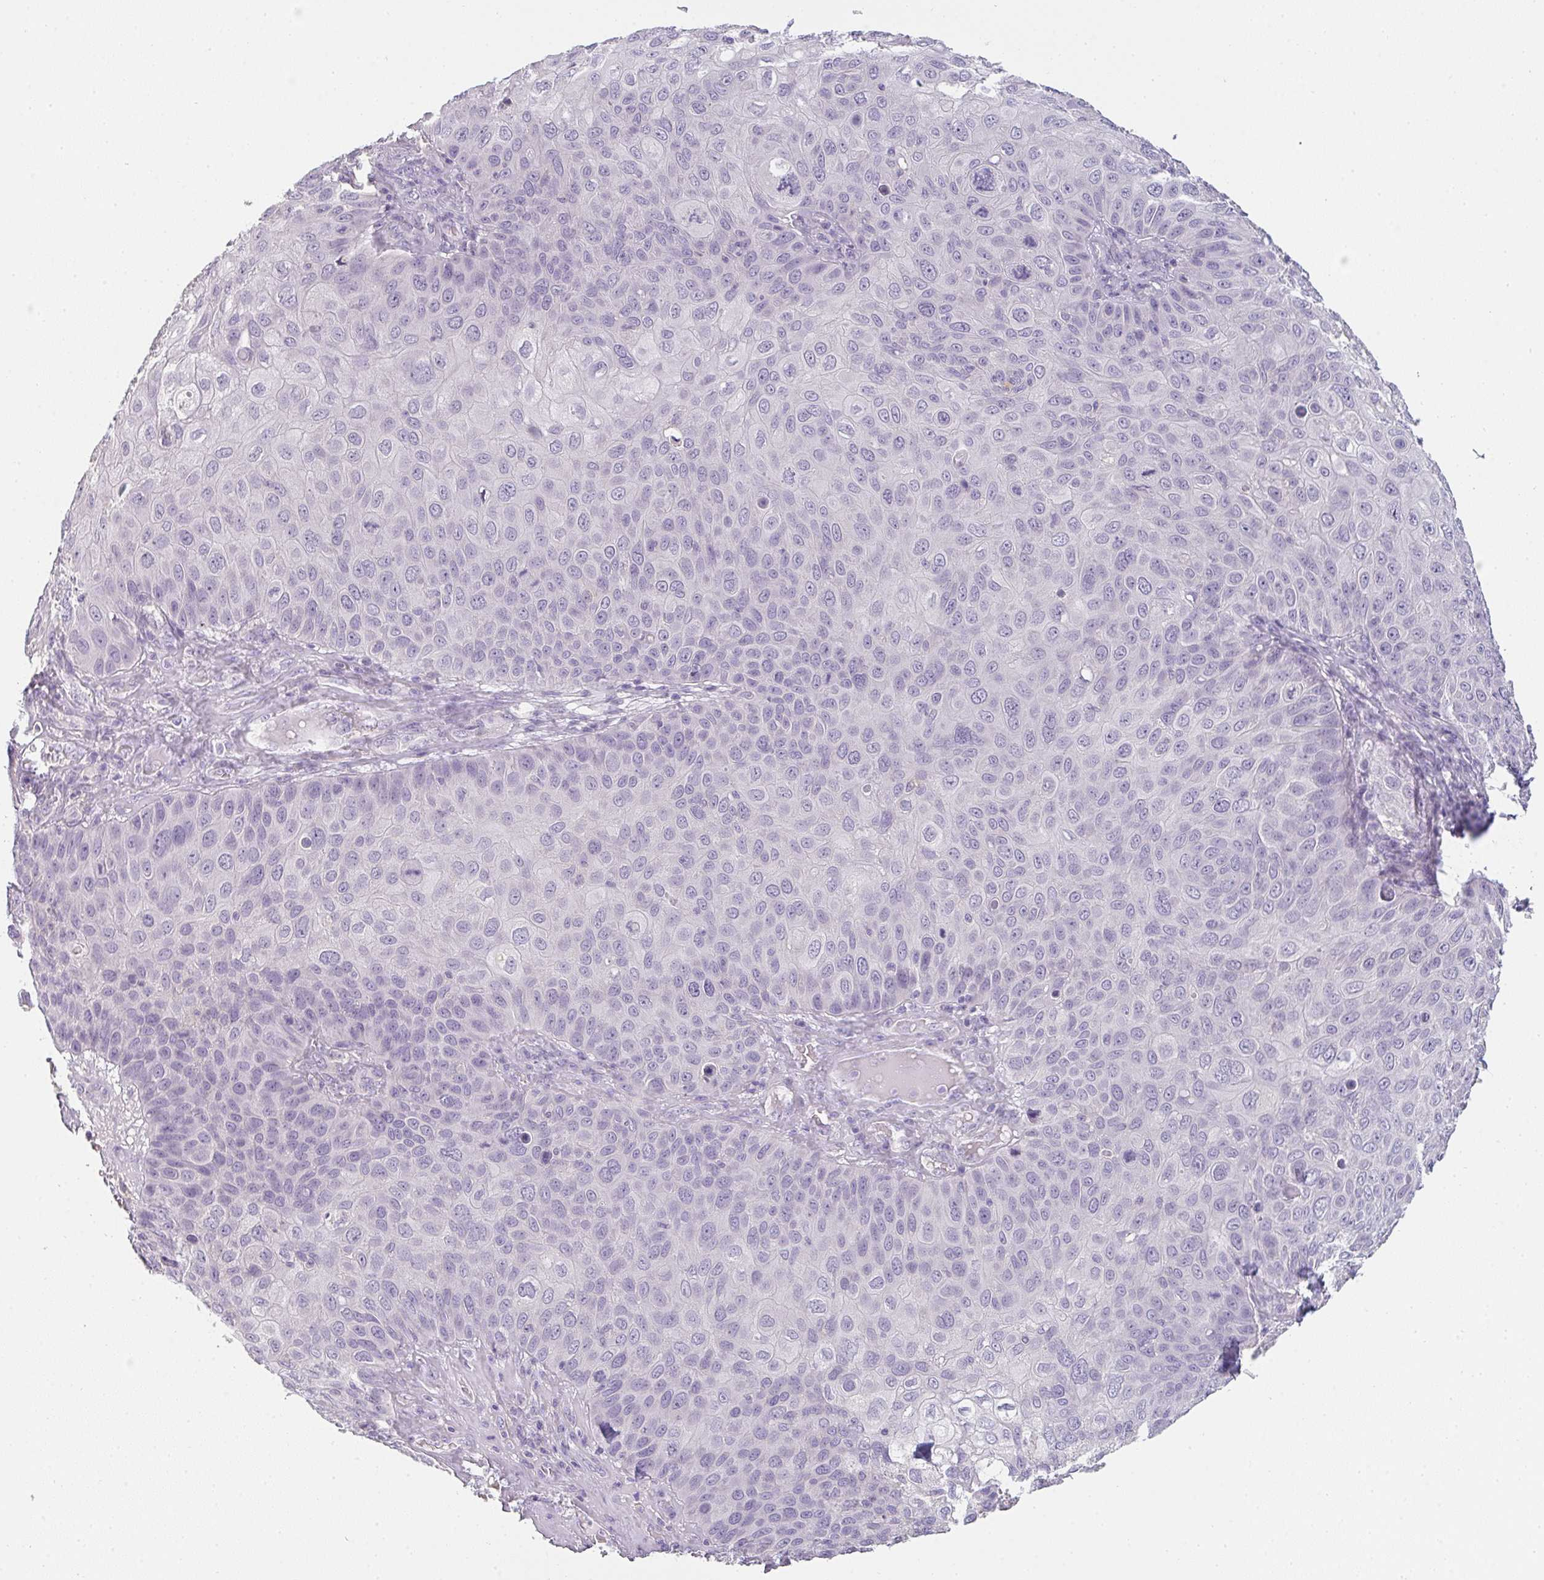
{"staining": {"intensity": "negative", "quantity": "none", "location": "none"}, "tissue": "skin cancer", "cell_type": "Tumor cells", "image_type": "cancer", "snomed": [{"axis": "morphology", "description": "Squamous cell carcinoma, NOS"}, {"axis": "topography", "description": "Skin"}], "caption": "Skin squamous cell carcinoma stained for a protein using immunohistochemistry (IHC) exhibits no staining tumor cells.", "gene": "ZNF215", "patient": {"sex": "male", "age": 87}}